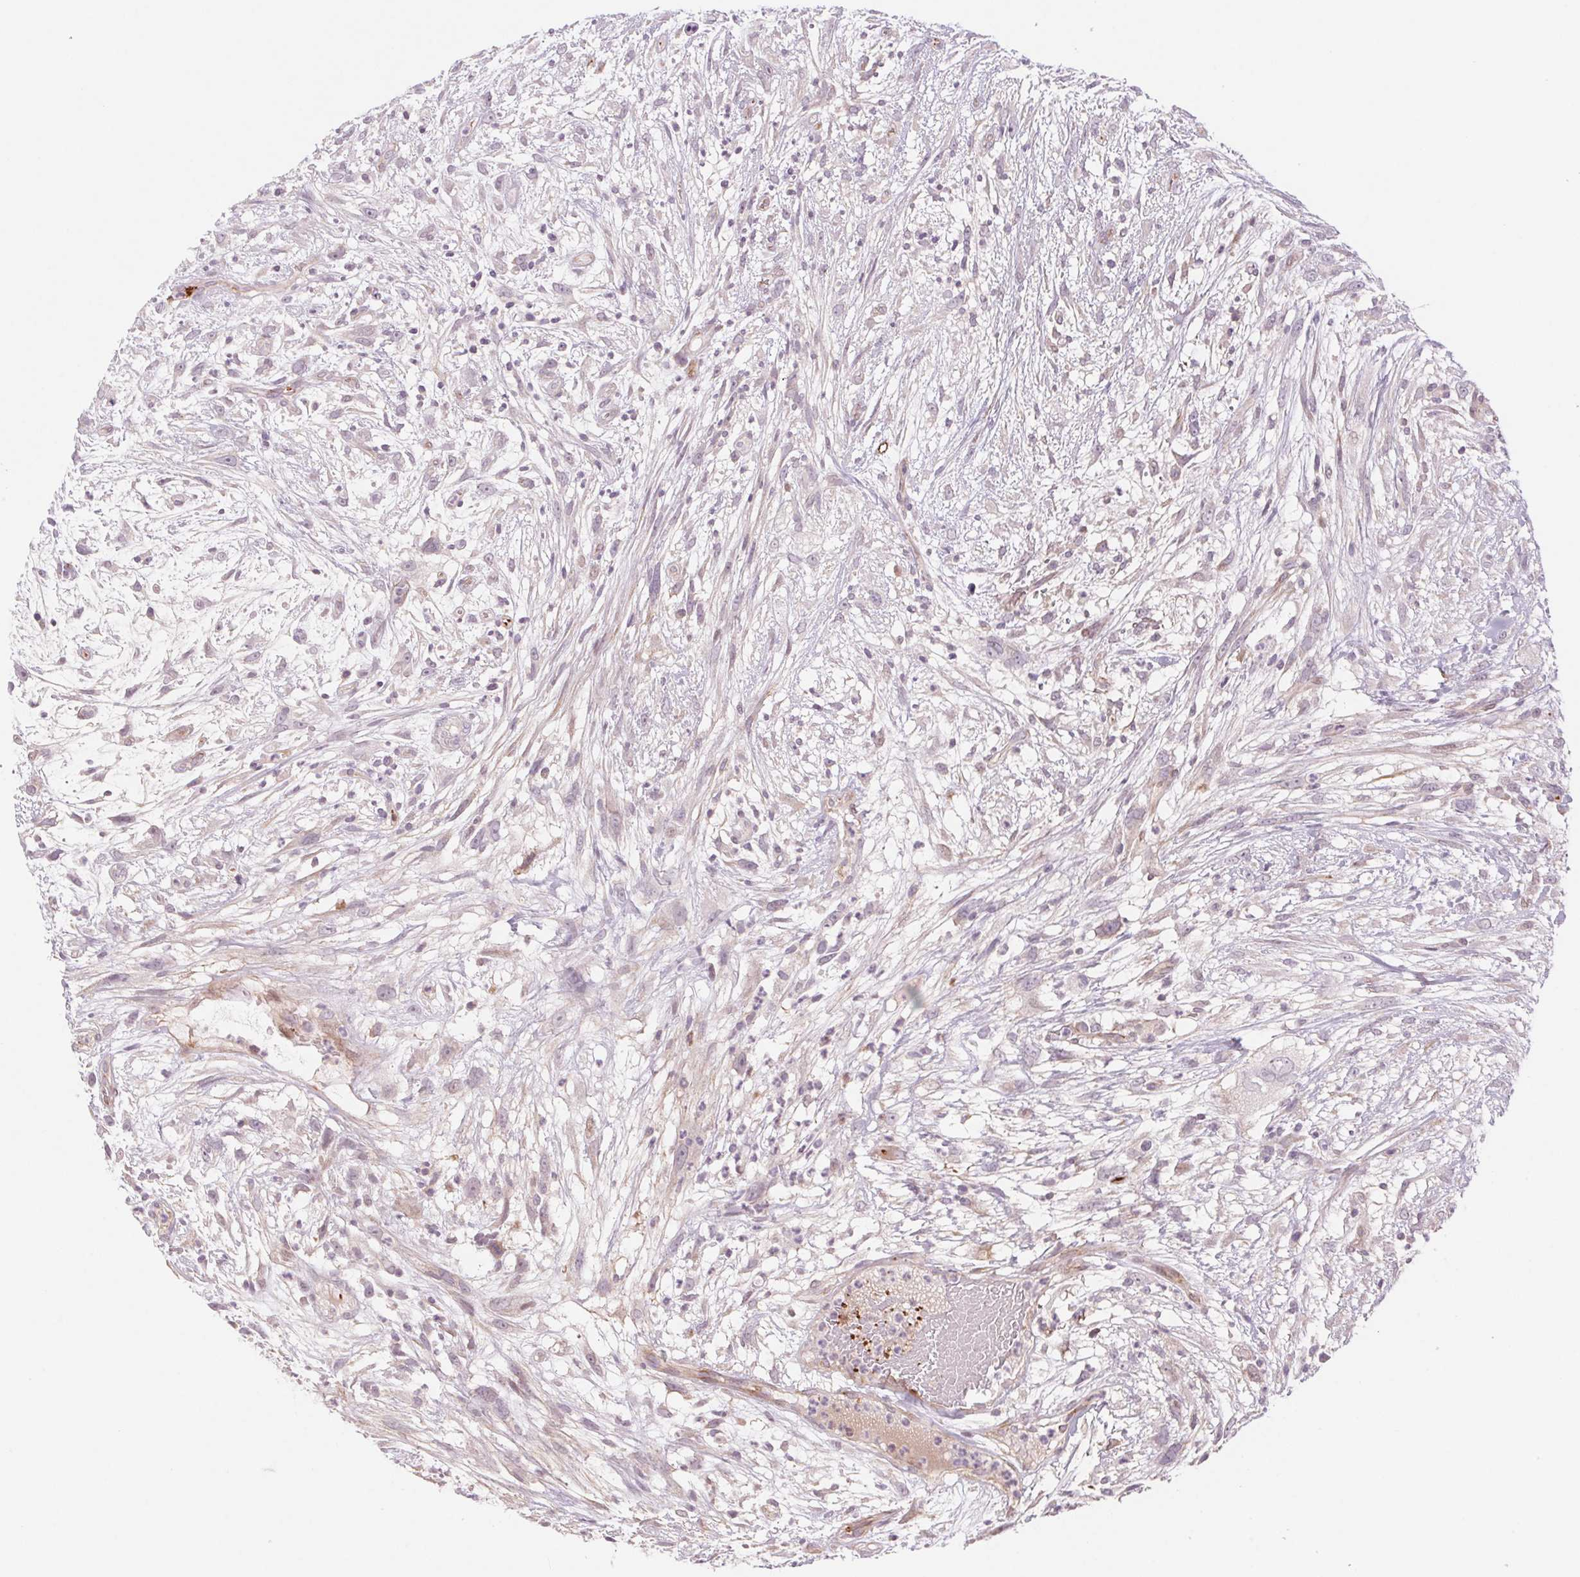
{"staining": {"intensity": "weak", "quantity": "25%-75%", "location": "cytoplasmic/membranous"}, "tissue": "head and neck cancer", "cell_type": "Tumor cells", "image_type": "cancer", "snomed": [{"axis": "morphology", "description": "Squamous cell carcinoma, NOS"}, {"axis": "topography", "description": "Head-Neck"}], "caption": "There is low levels of weak cytoplasmic/membranous expression in tumor cells of head and neck cancer, as demonstrated by immunohistochemical staining (brown color).", "gene": "MS4A13", "patient": {"sex": "male", "age": 65}}